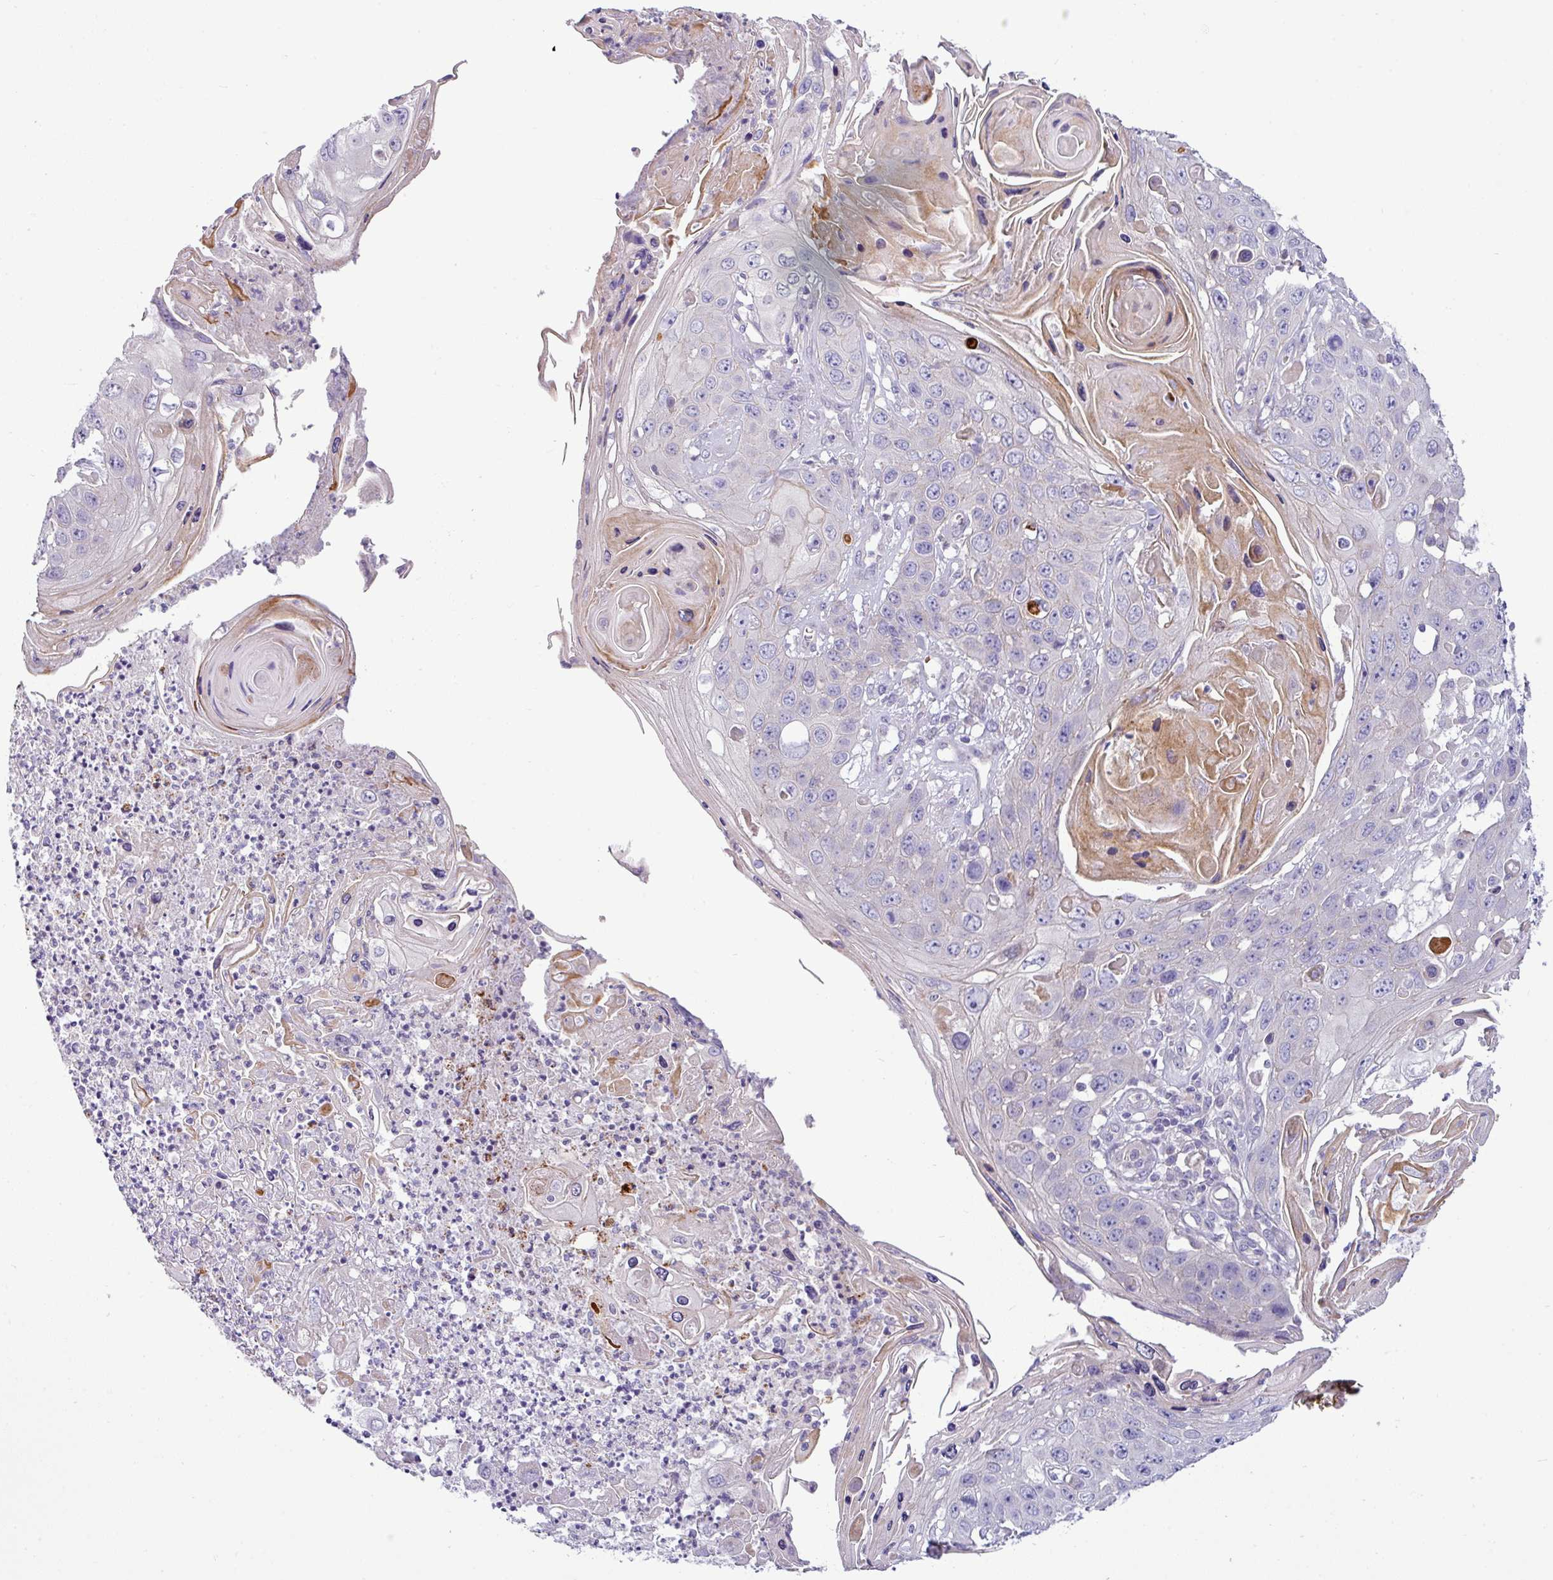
{"staining": {"intensity": "negative", "quantity": "none", "location": "none"}, "tissue": "skin cancer", "cell_type": "Tumor cells", "image_type": "cancer", "snomed": [{"axis": "morphology", "description": "Squamous cell carcinoma, NOS"}, {"axis": "topography", "description": "Skin"}], "caption": "DAB immunohistochemical staining of skin cancer reveals no significant staining in tumor cells.", "gene": "ACAP3", "patient": {"sex": "male", "age": 55}}